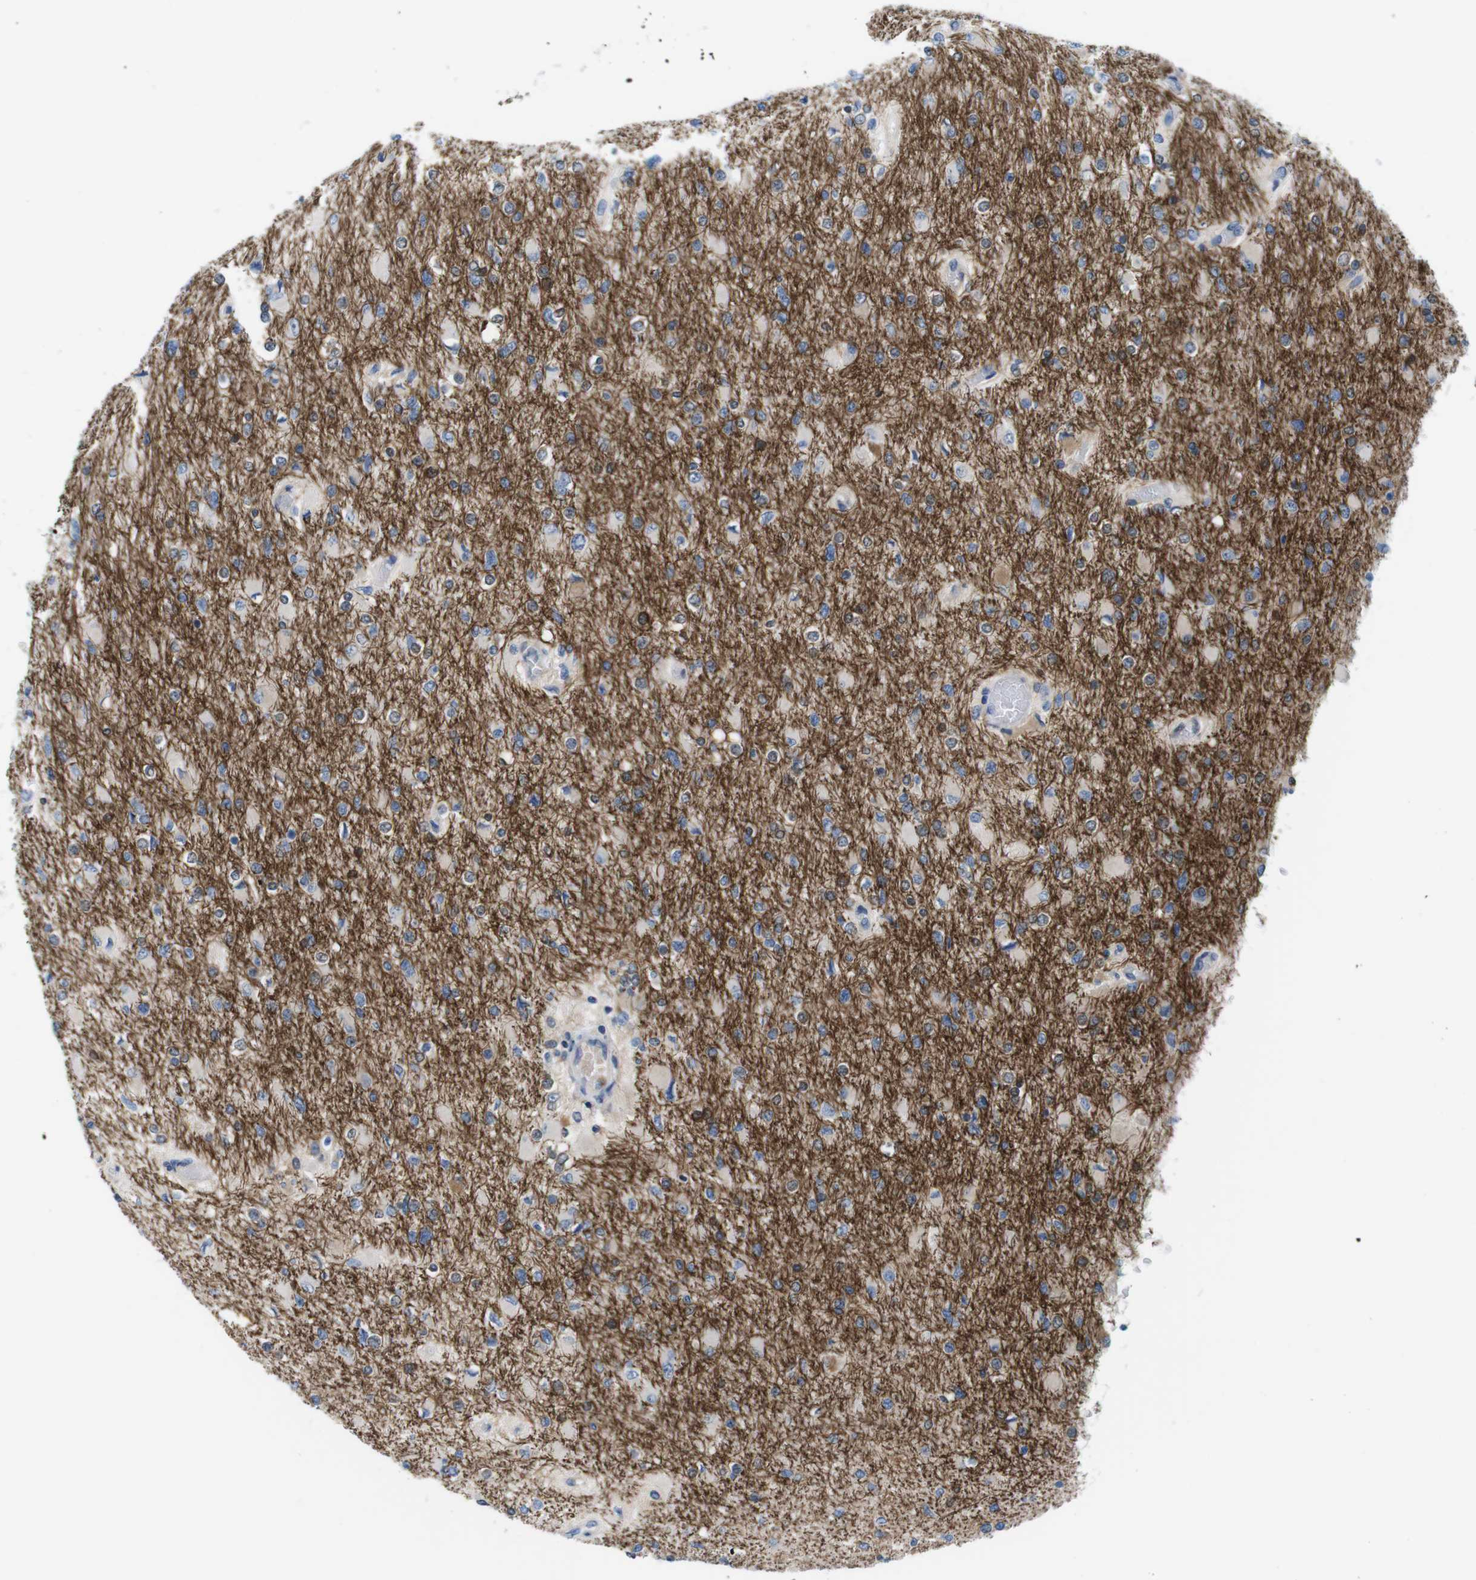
{"staining": {"intensity": "negative", "quantity": "none", "location": "none"}, "tissue": "glioma", "cell_type": "Tumor cells", "image_type": "cancer", "snomed": [{"axis": "morphology", "description": "Glioma, malignant, High grade"}, {"axis": "topography", "description": "Cerebral cortex"}], "caption": "DAB immunohistochemical staining of malignant high-grade glioma reveals no significant positivity in tumor cells.", "gene": "CD300C", "patient": {"sex": "female", "age": 36}}